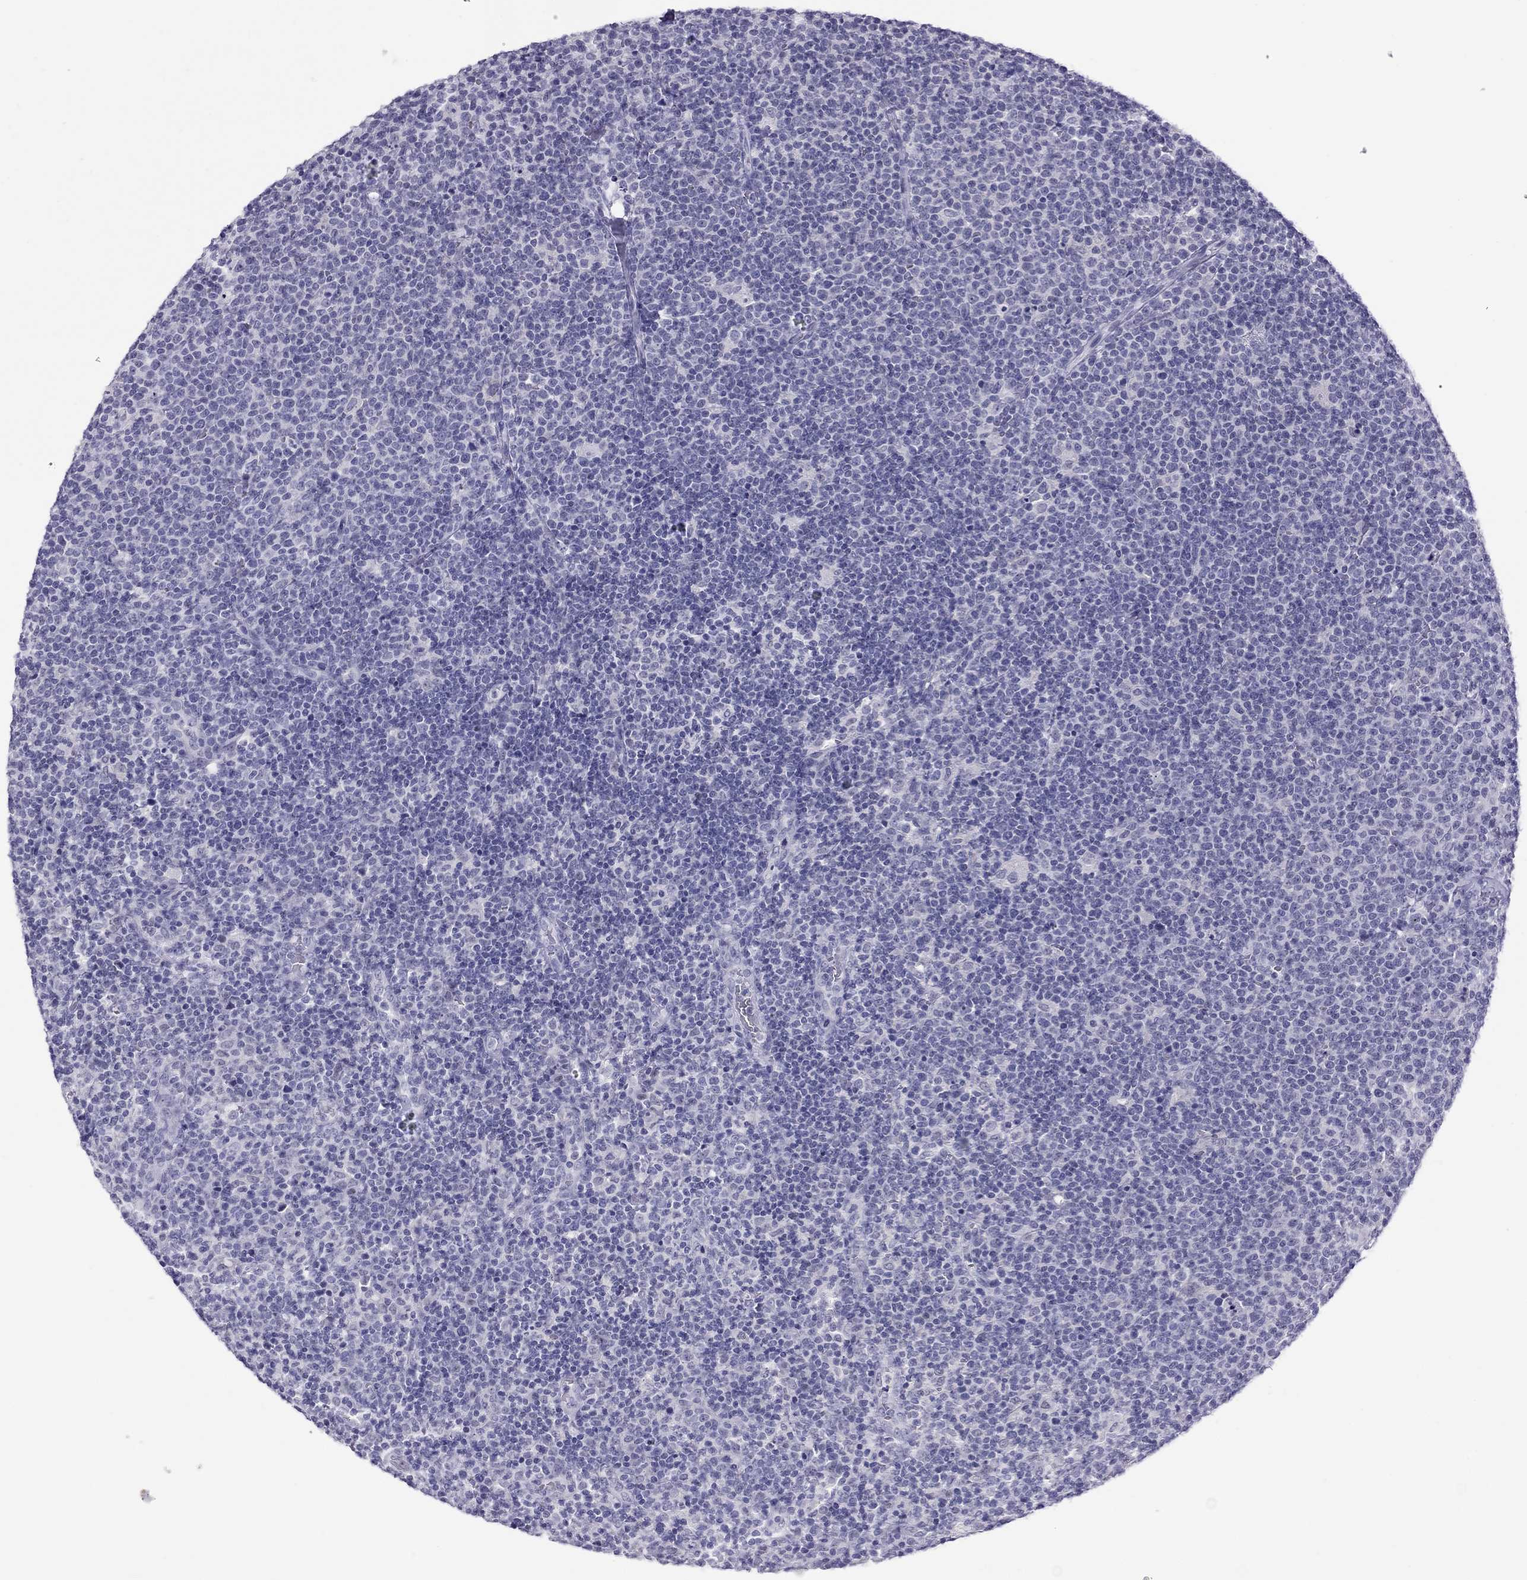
{"staining": {"intensity": "negative", "quantity": "none", "location": "none"}, "tissue": "lymphoma", "cell_type": "Tumor cells", "image_type": "cancer", "snomed": [{"axis": "morphology", "description": "Malignant lymphoma, non-Hodgkin's type, High grade"}, {"axis": "topography", "description": "Lymph node"}], "caption": "Tumor cells are negative for brown protein staining in lymphoma. Nuclei are stained in blue.", "gene": "CHRNB3", "patient": {"sex": "male", "age": 61}}